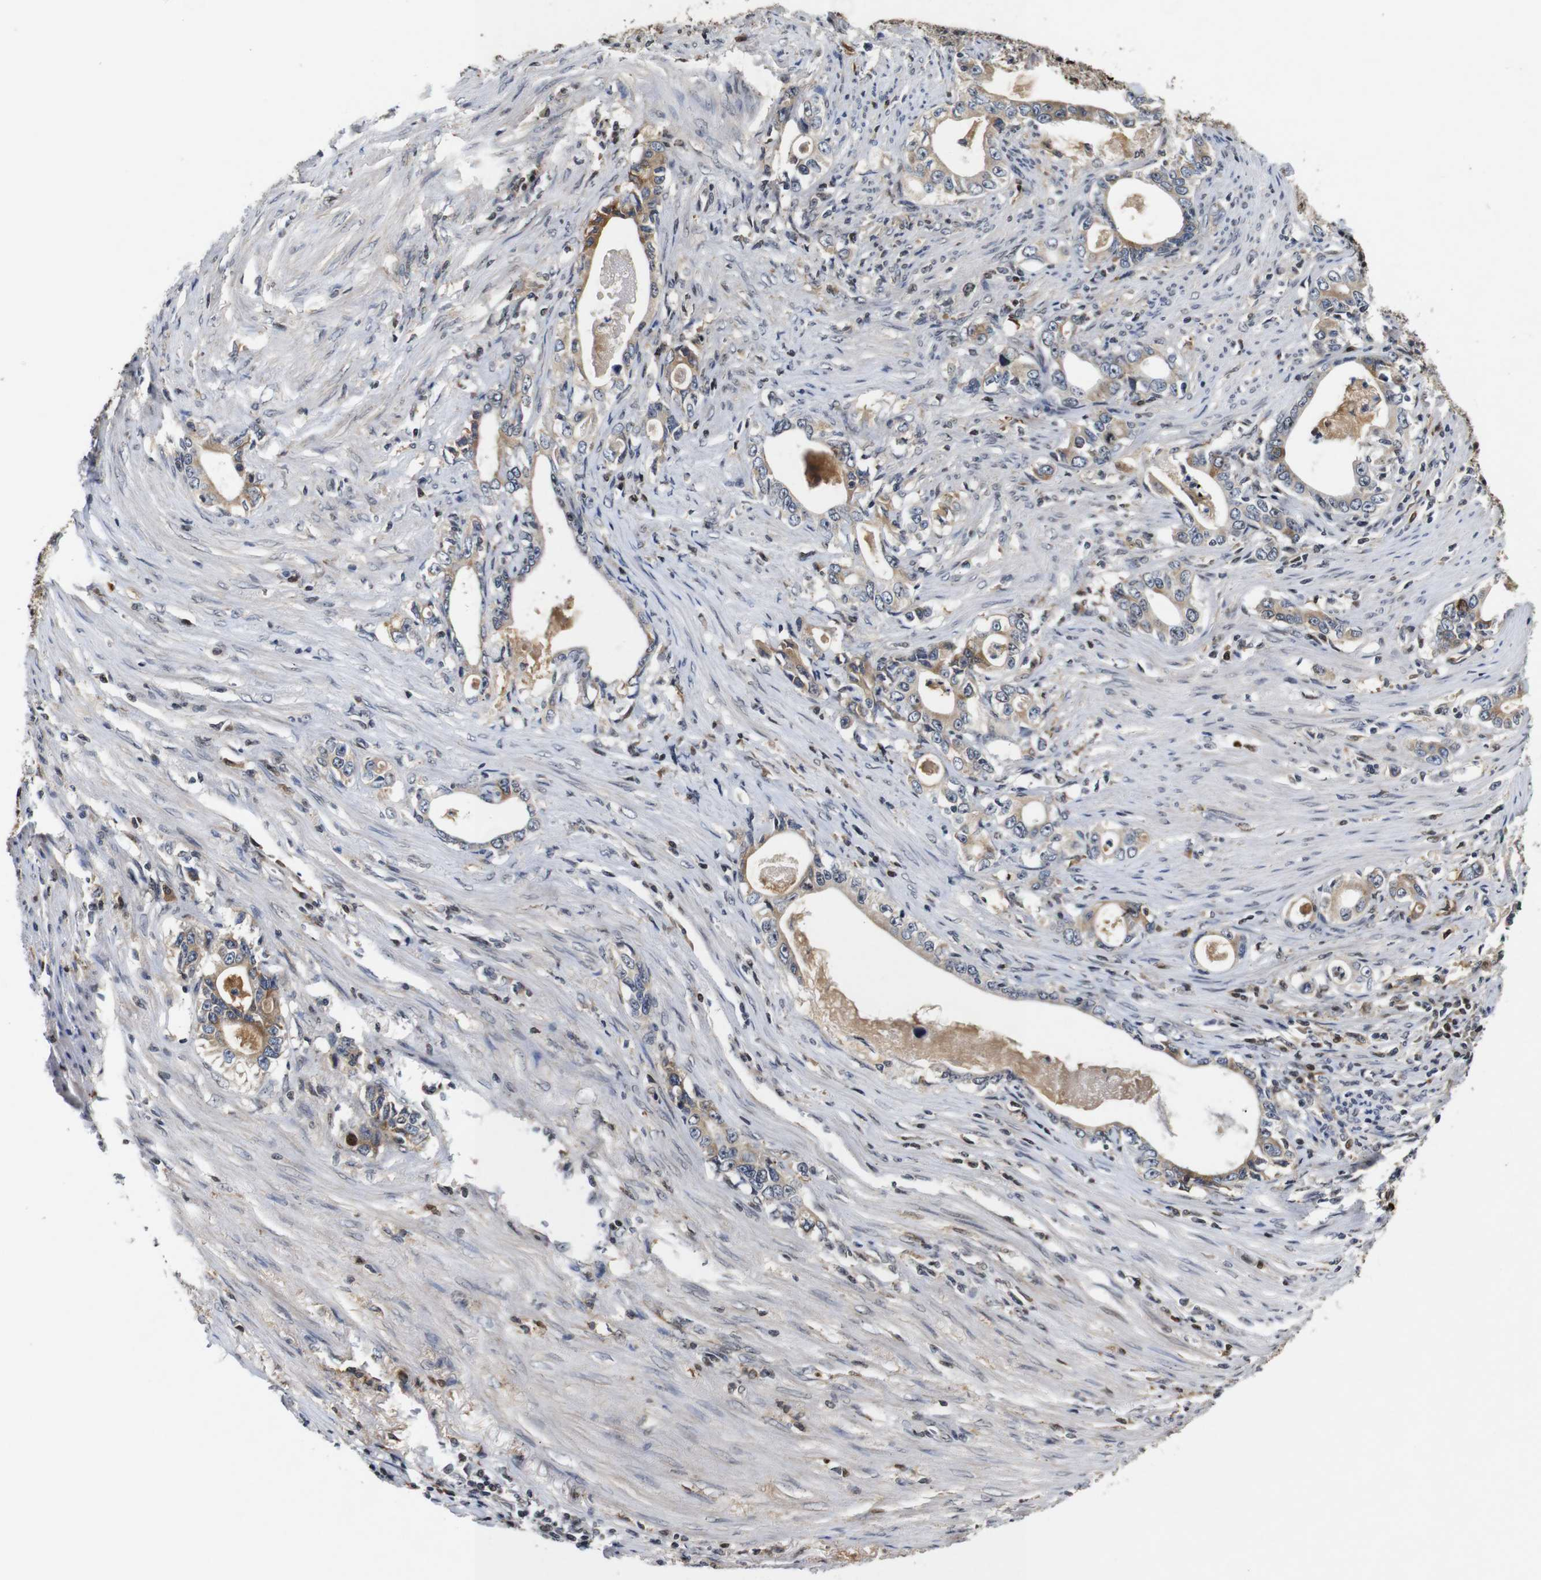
{"staining": {"intensity": "moderate", "quantity": ">75%", "location": "cytoplasmic/membranous"}, "tissue": "stomach cancer", "cell_type": "Tumor cells", "image_type": "cancer", "snomed": [{"axis": "morphology", "description": "Adenocarcinoma, NOS"}, {"axis": "topography", "description": "Stomach, lower"}], "caption": "A high-resolution histopathology image shows IHC staining of stomach adenocarcinoma, which shows moderate cytoplasmic/membranous staining in about >75% of tumor cells.", "gene": "MYC", "patient": {"sex": "female", "age": 72}}